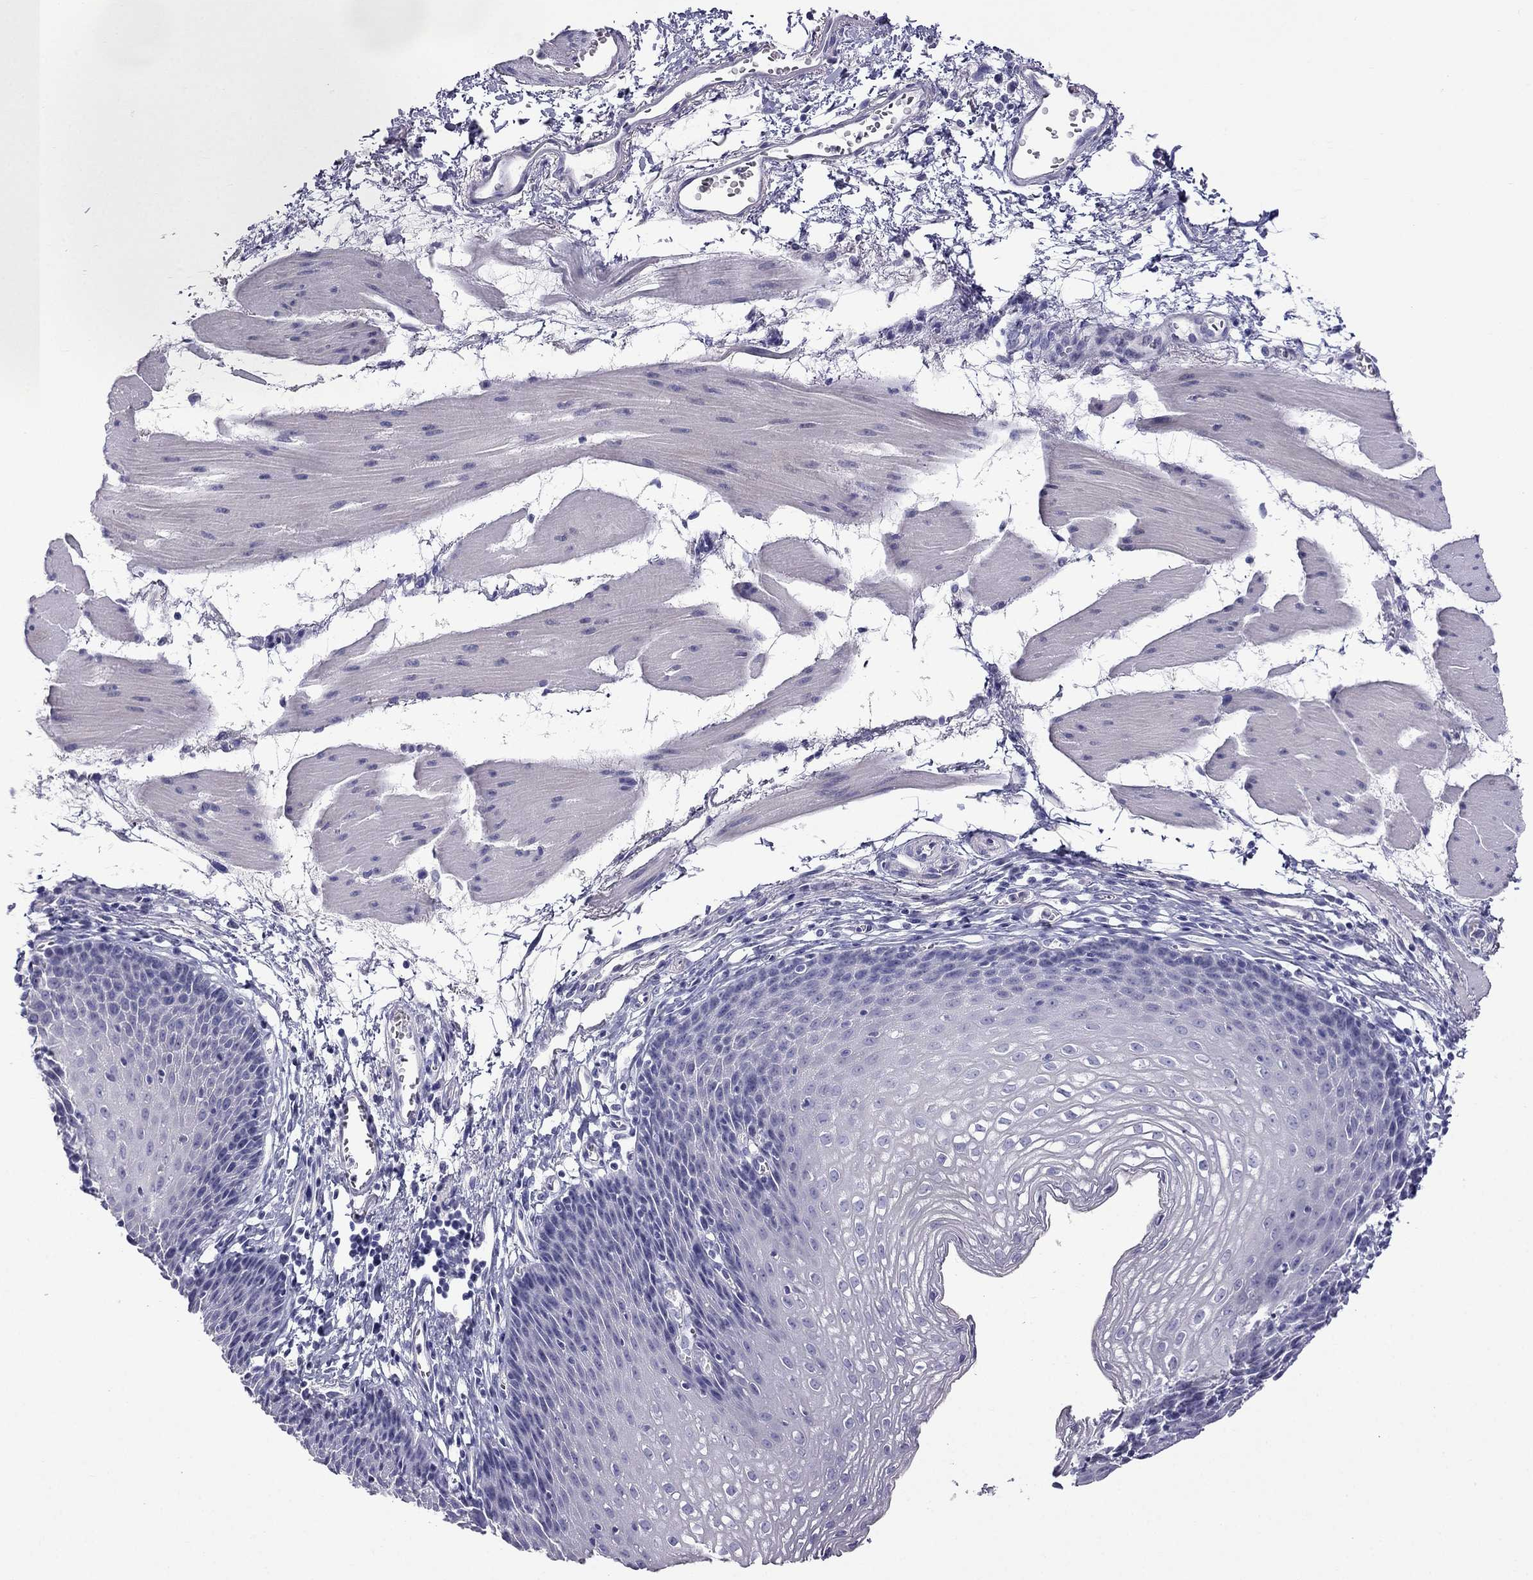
{"staining": {"intensity": "negative", "quantity": "none", "location": "none"}, "tissue": "esophagus", "cell_type": "Squamous epithelial cells", "image_type": "normal", "snomed": [{"axis": "morphology", "description": "Normal tissue, NOS"}, {"axis": "topography", "description": "Esophagus"}], "caption": "High power microscopy photomicrograph of an IHC image of benign esophagus, revealing no significant staining in squamous epithelial cells.", "gene": "ERC2", "patient": {"sex": "female", "age": 64}}